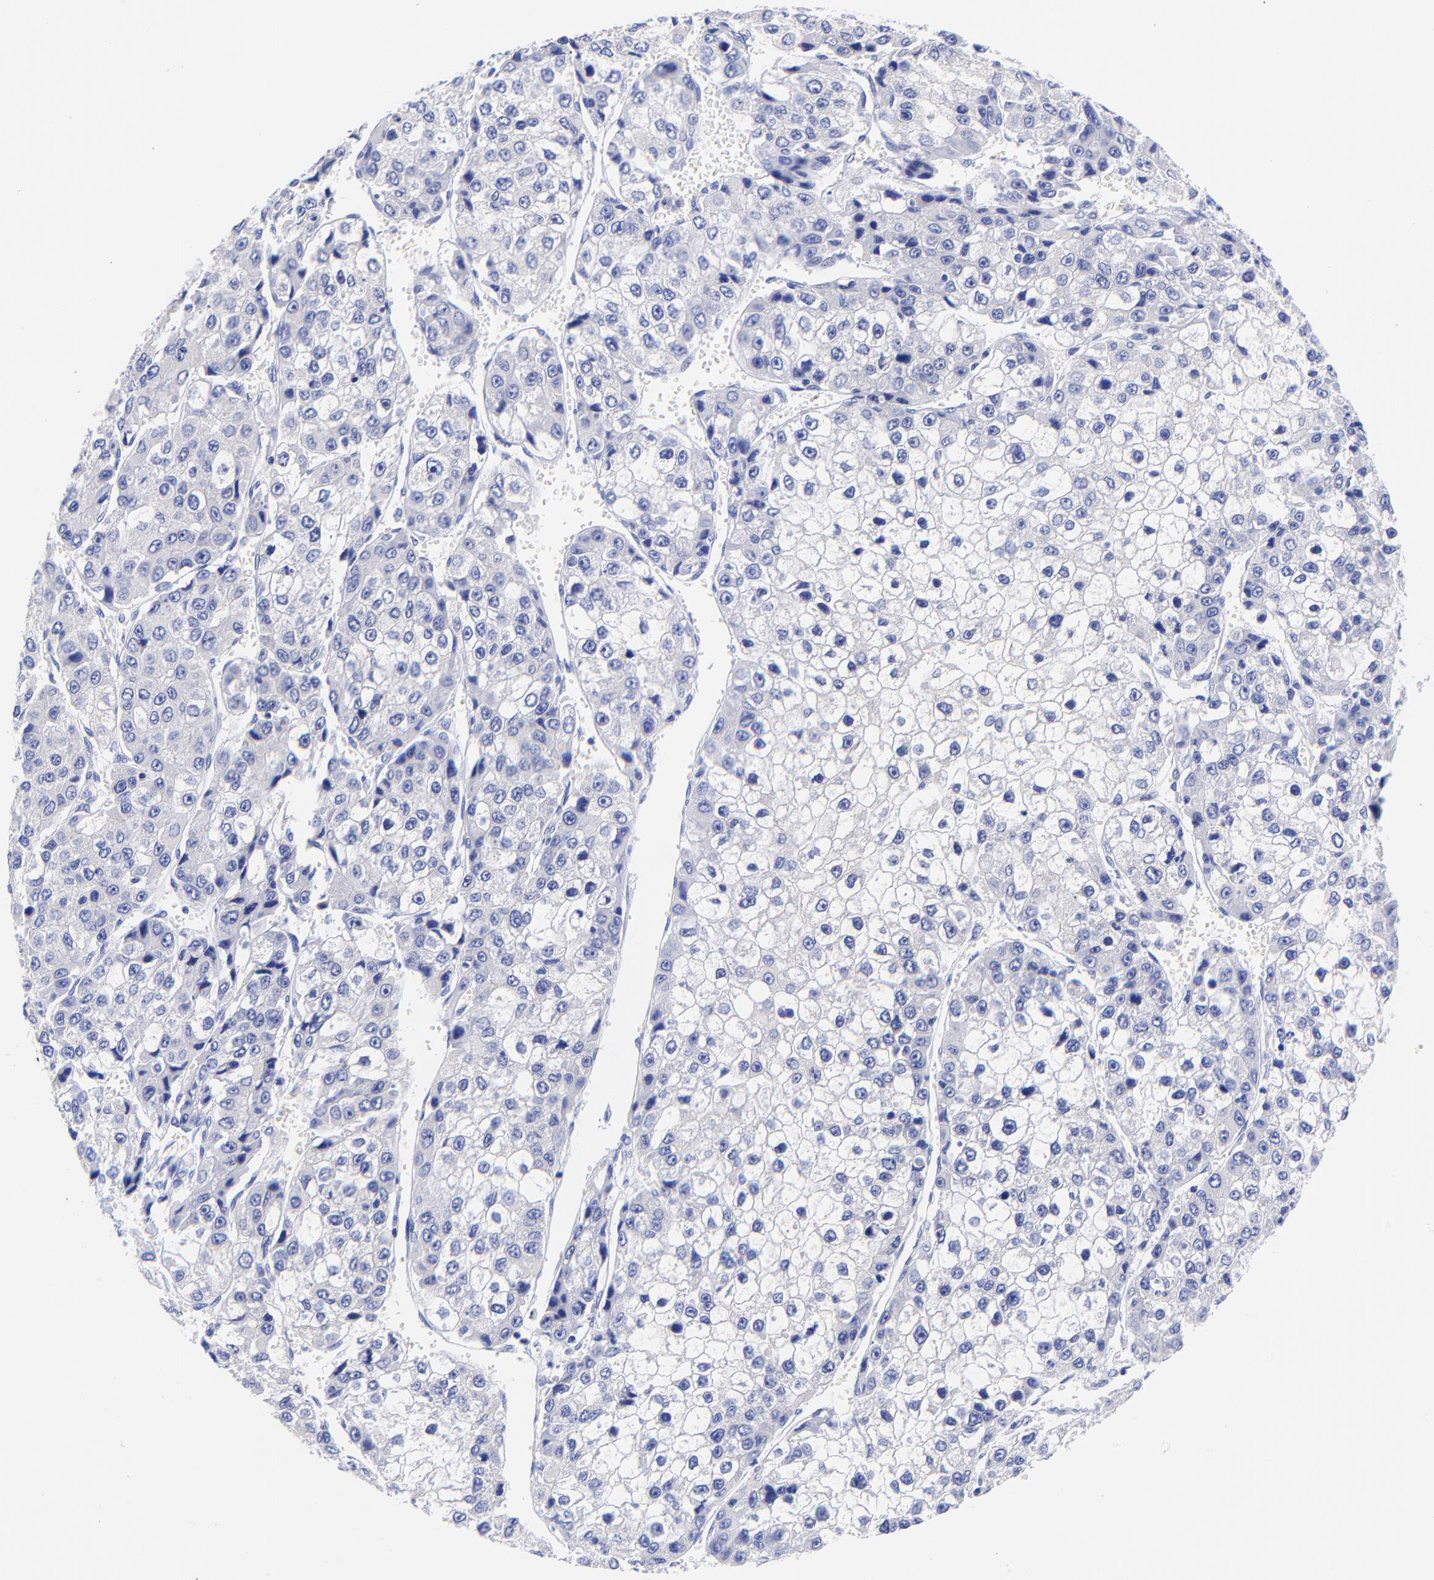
{"staining": {"intensity": "negative", "quantity": "none", "location": "none"}, "tissue": "liver cancer", "cell_type": "Tumor cells", "image_type": "cancer", "snomed": [{"axis": "morphology", "description": "Carcinoma, Hepatocellular, NOS"}, {"axis": "topography", "description": "Liver"}], "caption": "The micrograph demonstrates no staining of tumor cells in liver hepatocellular carcinoma.", "gene": "GPHN", "patient": {"sex": "female", "age": 66}}